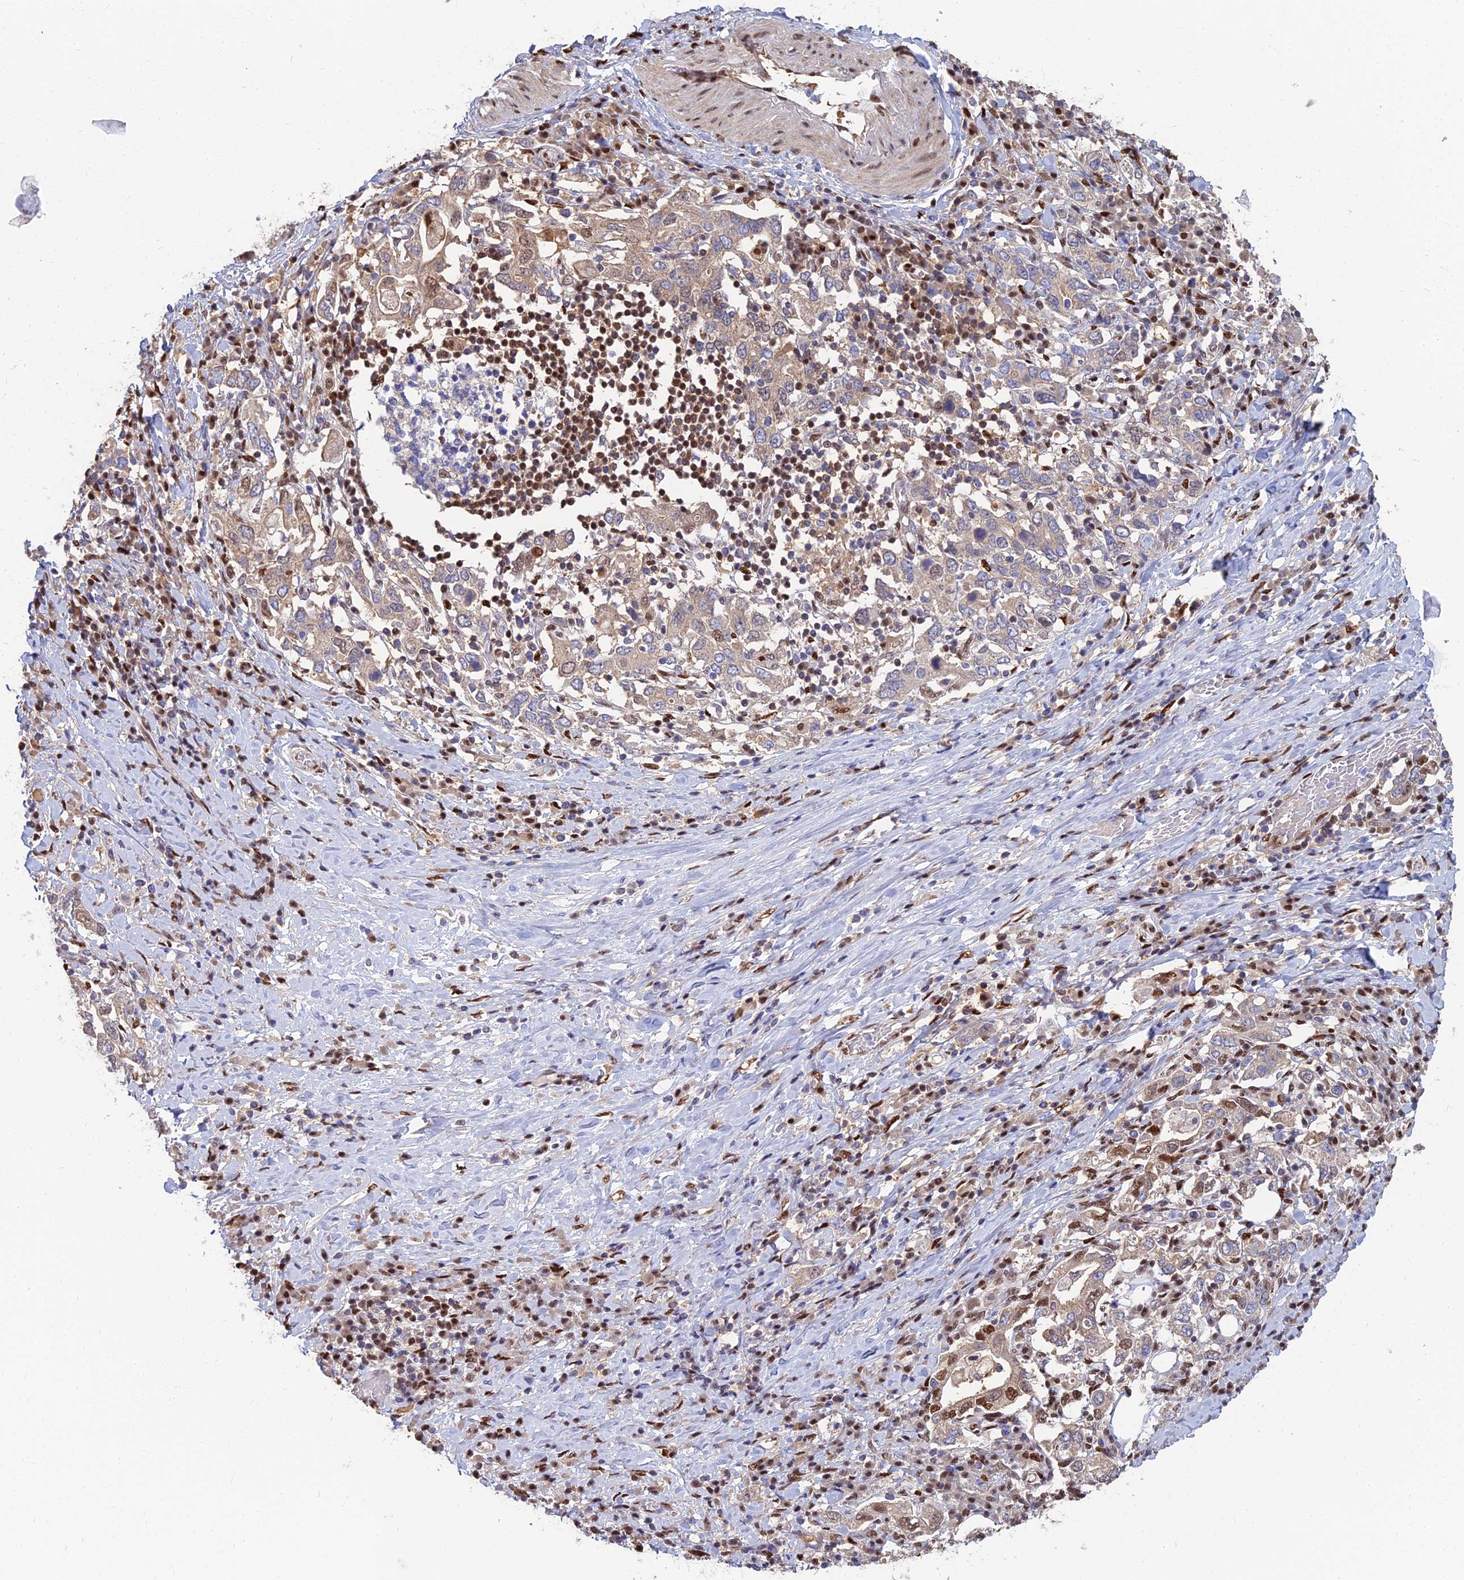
{"staining": {"intensity": "weak", "quantity": "25%-75%", "location": "cytoplasmic/membranous"}, "tissue": "stomach cancer", "cell_type": "Tumor cells", "image_type": "cancer", "snomed": [{"axis": "morphology", "description": "Adenocarcinoma, NOS"}, {"axis": "topography", "description": "Stomach, upper"}, {"axis": "topography", "description": "Stomach"}], "caption": "Human adenocarcinoma (stomach) stained with a protein marker exhibits weak staining in tumor cells.", "gene": "DNPEP", "patient": {"sex": "male", "age": 62}}